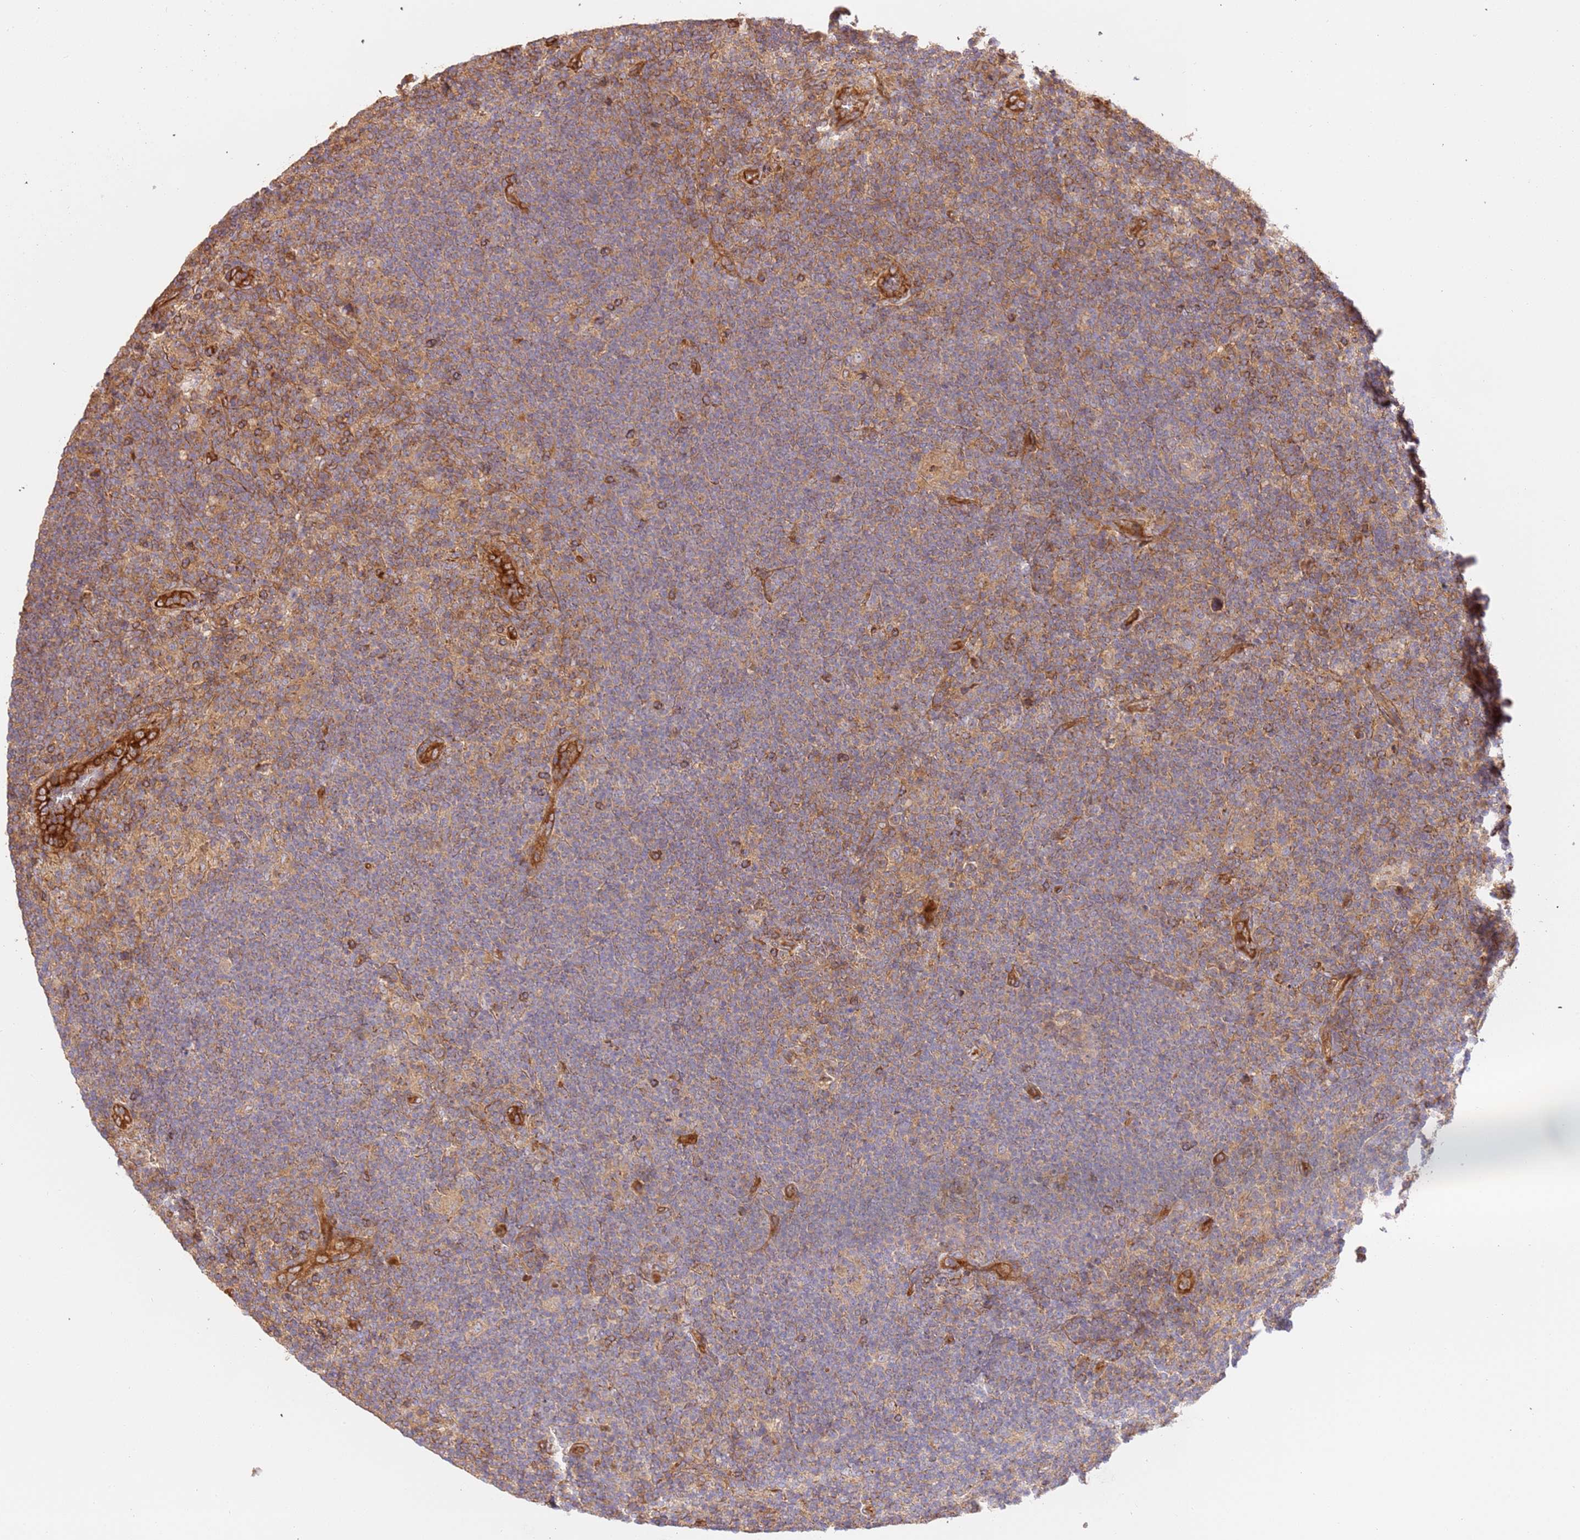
{"staining": {"intensity": "weak", "quantity": ">75%", "location": "cytoplasmic/membranous"}, "tissue": "lymphoma", "cell_type": "Tumor cells", "image_type": "cancer", "snomed": [{"axis": "morphology", "description": "Hodgkin's disease, NOS"}, {"axis": "topography", "description": "Lymph node"}], "caption": "Immunohistochemical staining of lymphoma reveals low levels of weak cytoplasmic/membranous positivity in approximately >75% of tumor cells.", "gene": "ZBTB39", "patient": {"sex": "female", "age": 57}}